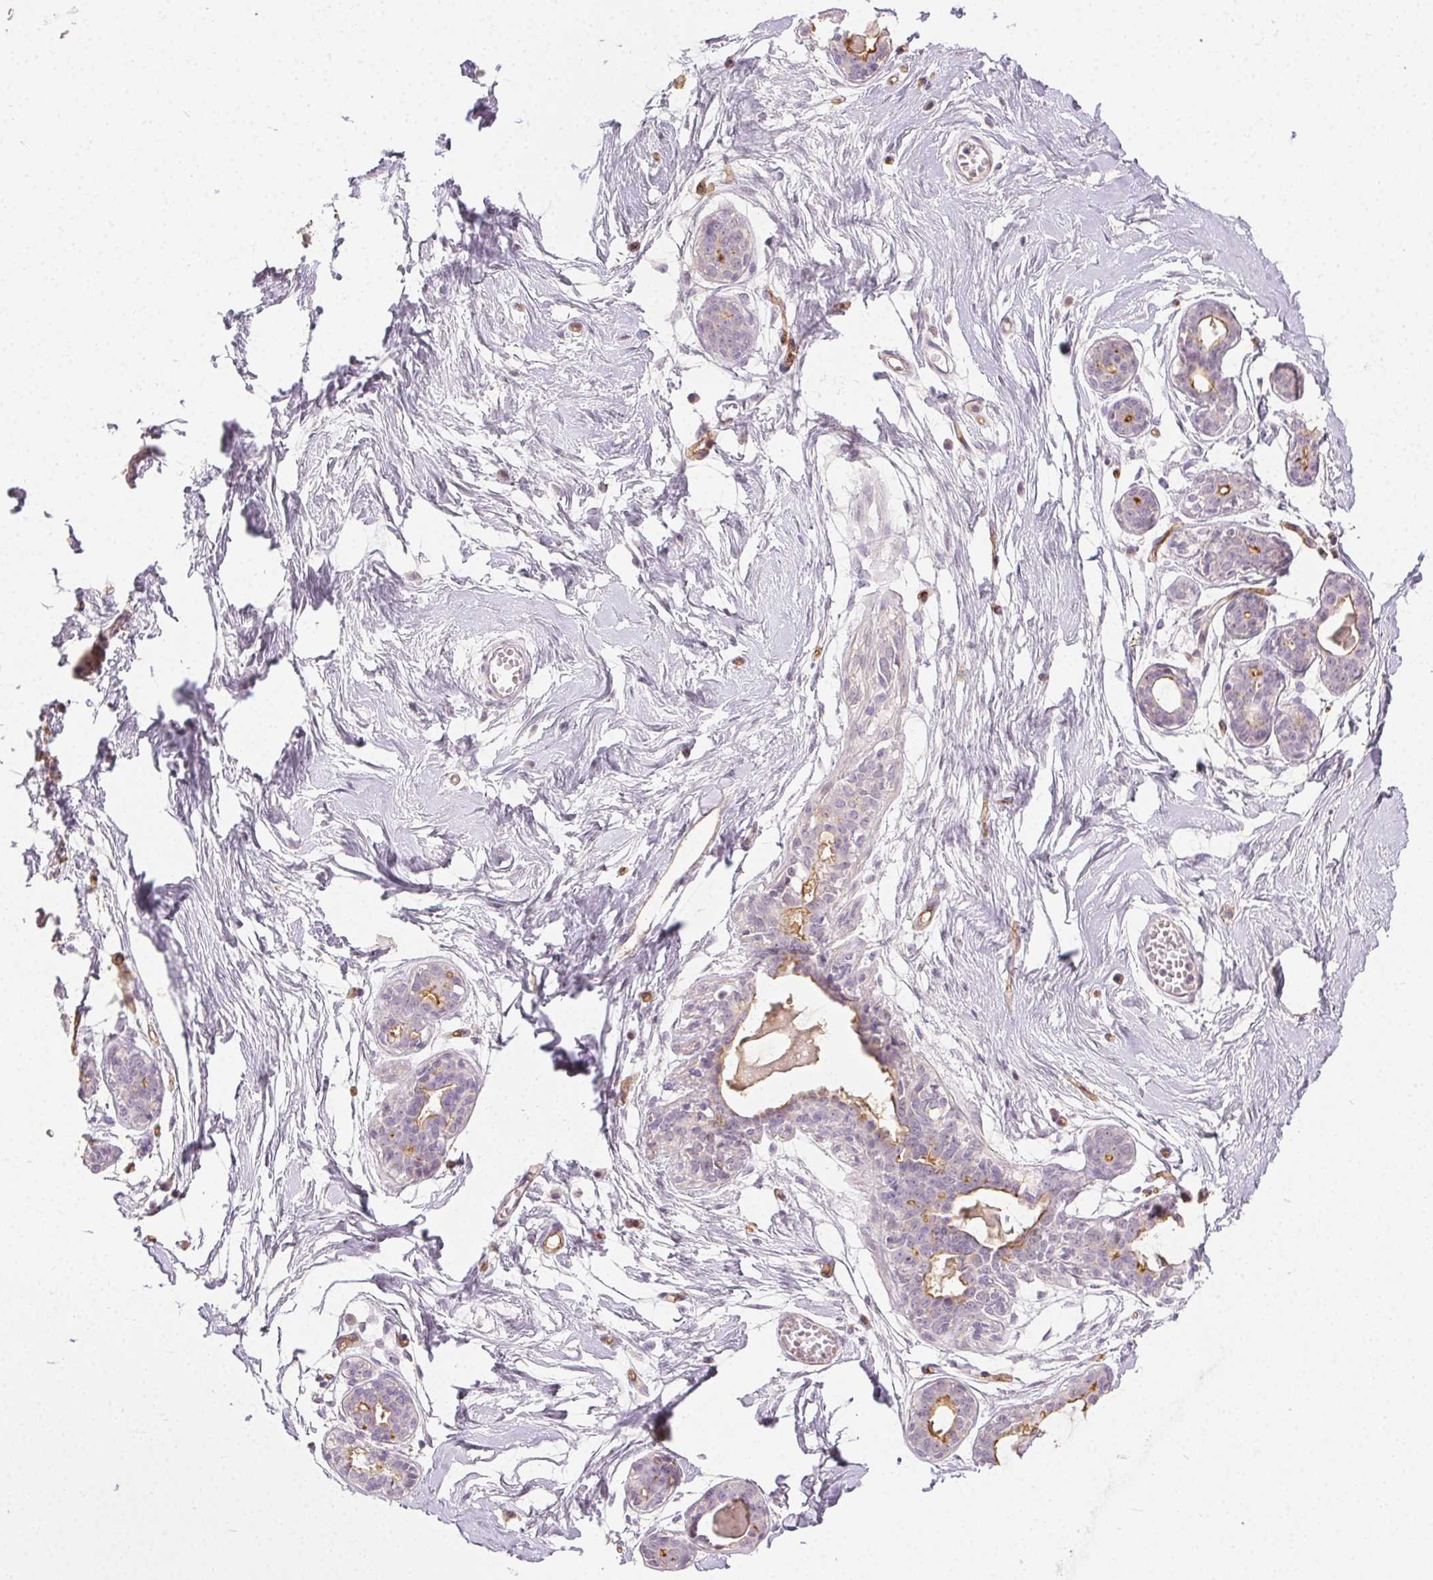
{"staining": {"intensity": "negative", "quantity": "none", "location": "none"}, "tissue": "breast", "cell_type": "Adipocytes", "image_type": "normal", "snomed": [{"axis": "morphology", "description": "Normal tissue, NOS"}, {"axis": "topography", "description": "Breast"}], "caption": "IHC histopathology image of benign breast: human breast stained with DAB displays no significant protein staining in adipocytes. (DAB (3,3'-diaminobenzidine) IHC visualized using brightfield microscopy, high magnification).", "gene": "PODXL", "patient": {"sex": "female", "age": 45}}